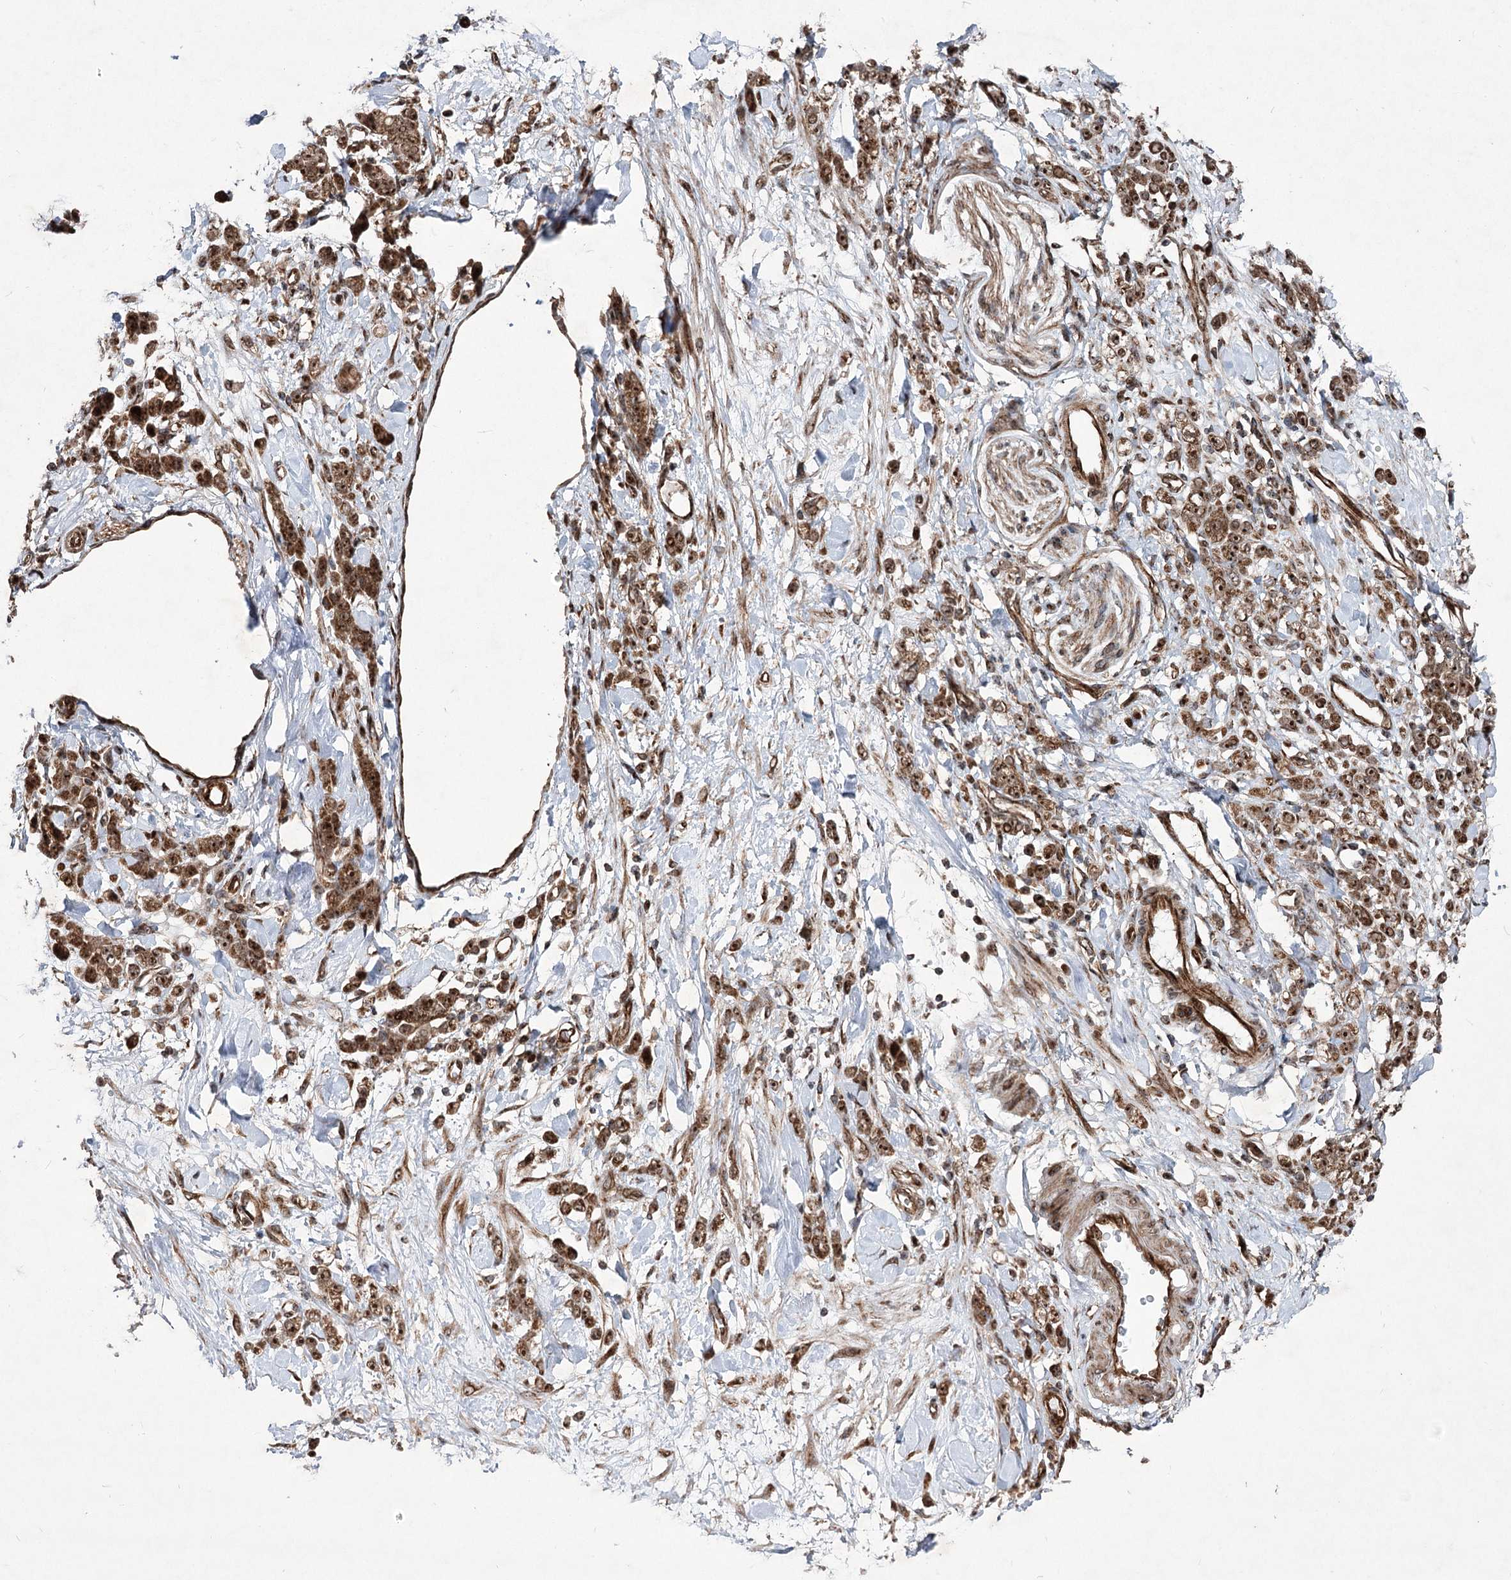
{"staining": {"intensity": "strong", "quantity": ">75%", "location": "cytoplasmic/membranous,nuclear"}, "tissue": "stomach cancer", "cell_type": "Tumor cells", "image_type": "cancer", "snomed": [{"axis": "morphology", "description": "Normal tissue, NOS"}, {"axis": "morphology", "description": "Adenocarcinoma, NOS"}, {"axis": "topography", "description": "Stomach"}], "caption": "A brown stain labels strong cytoplasmic/membranous and nuclear expression of a protein in human stomach cancer (adenocarcinoma) tumor cells.", "gene": "SERINC5", "patient": {"sex": "male", "age": 82}}